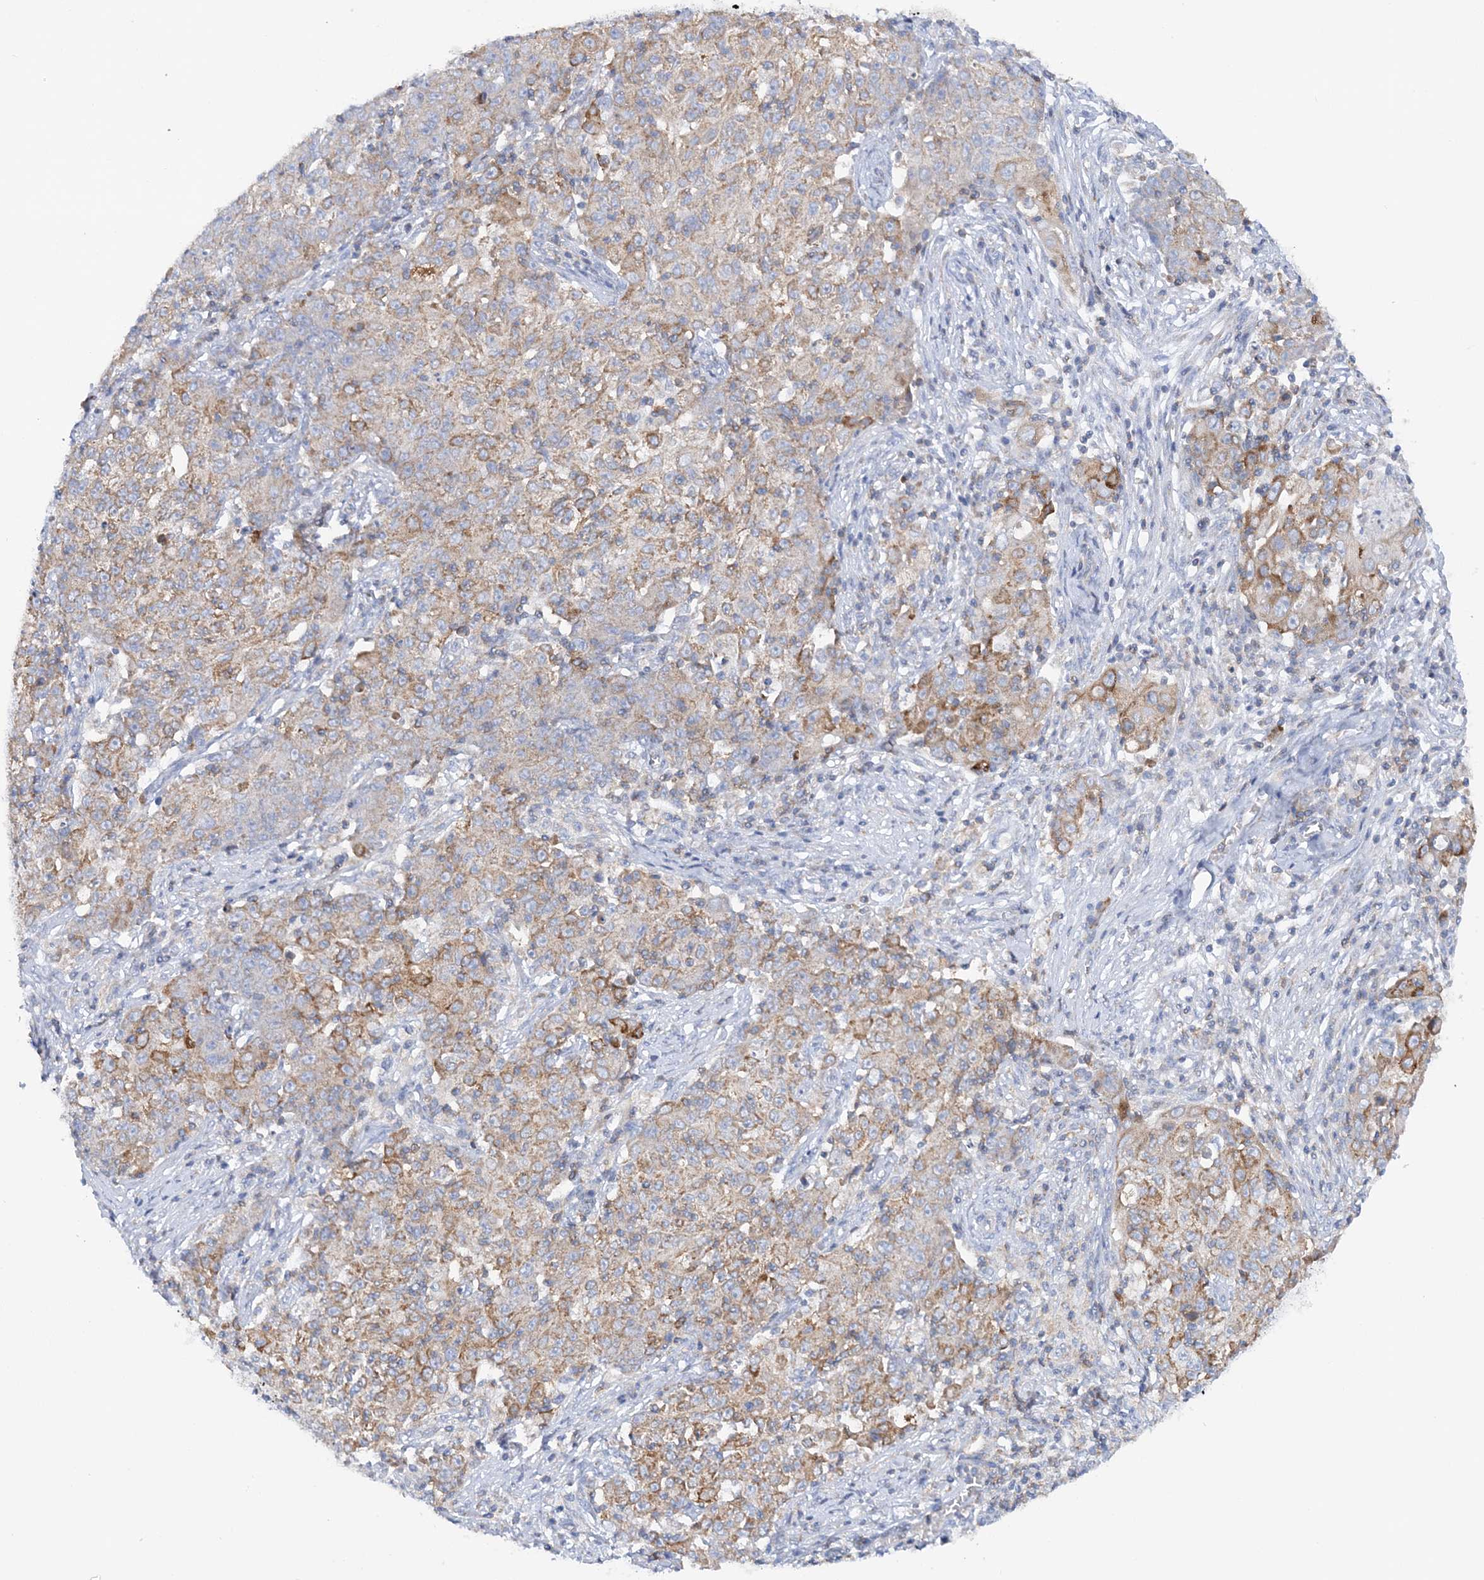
{"staining": {"intensity": "moderate", "quantity": "<25%", "location": "cytoplasmic/membranous"}, "tissue": "ovarian cancer", "cell_type": "Tumor cells", "image_type": "cancer", "snomed": [{"axis": "morphology", "description": "Carcinoma, endometroid"}, {"axis": "topography", "description": "Ovary"}], "caption": "Immunohistochemistry (IHC) (DAB) staining of human ovarian cancer displays moderate cytoplasmic/membranous protein expression in about <25% of tumor cells.", "gene": "TTC32", "patient": {"sex": "female", "age": 42}}